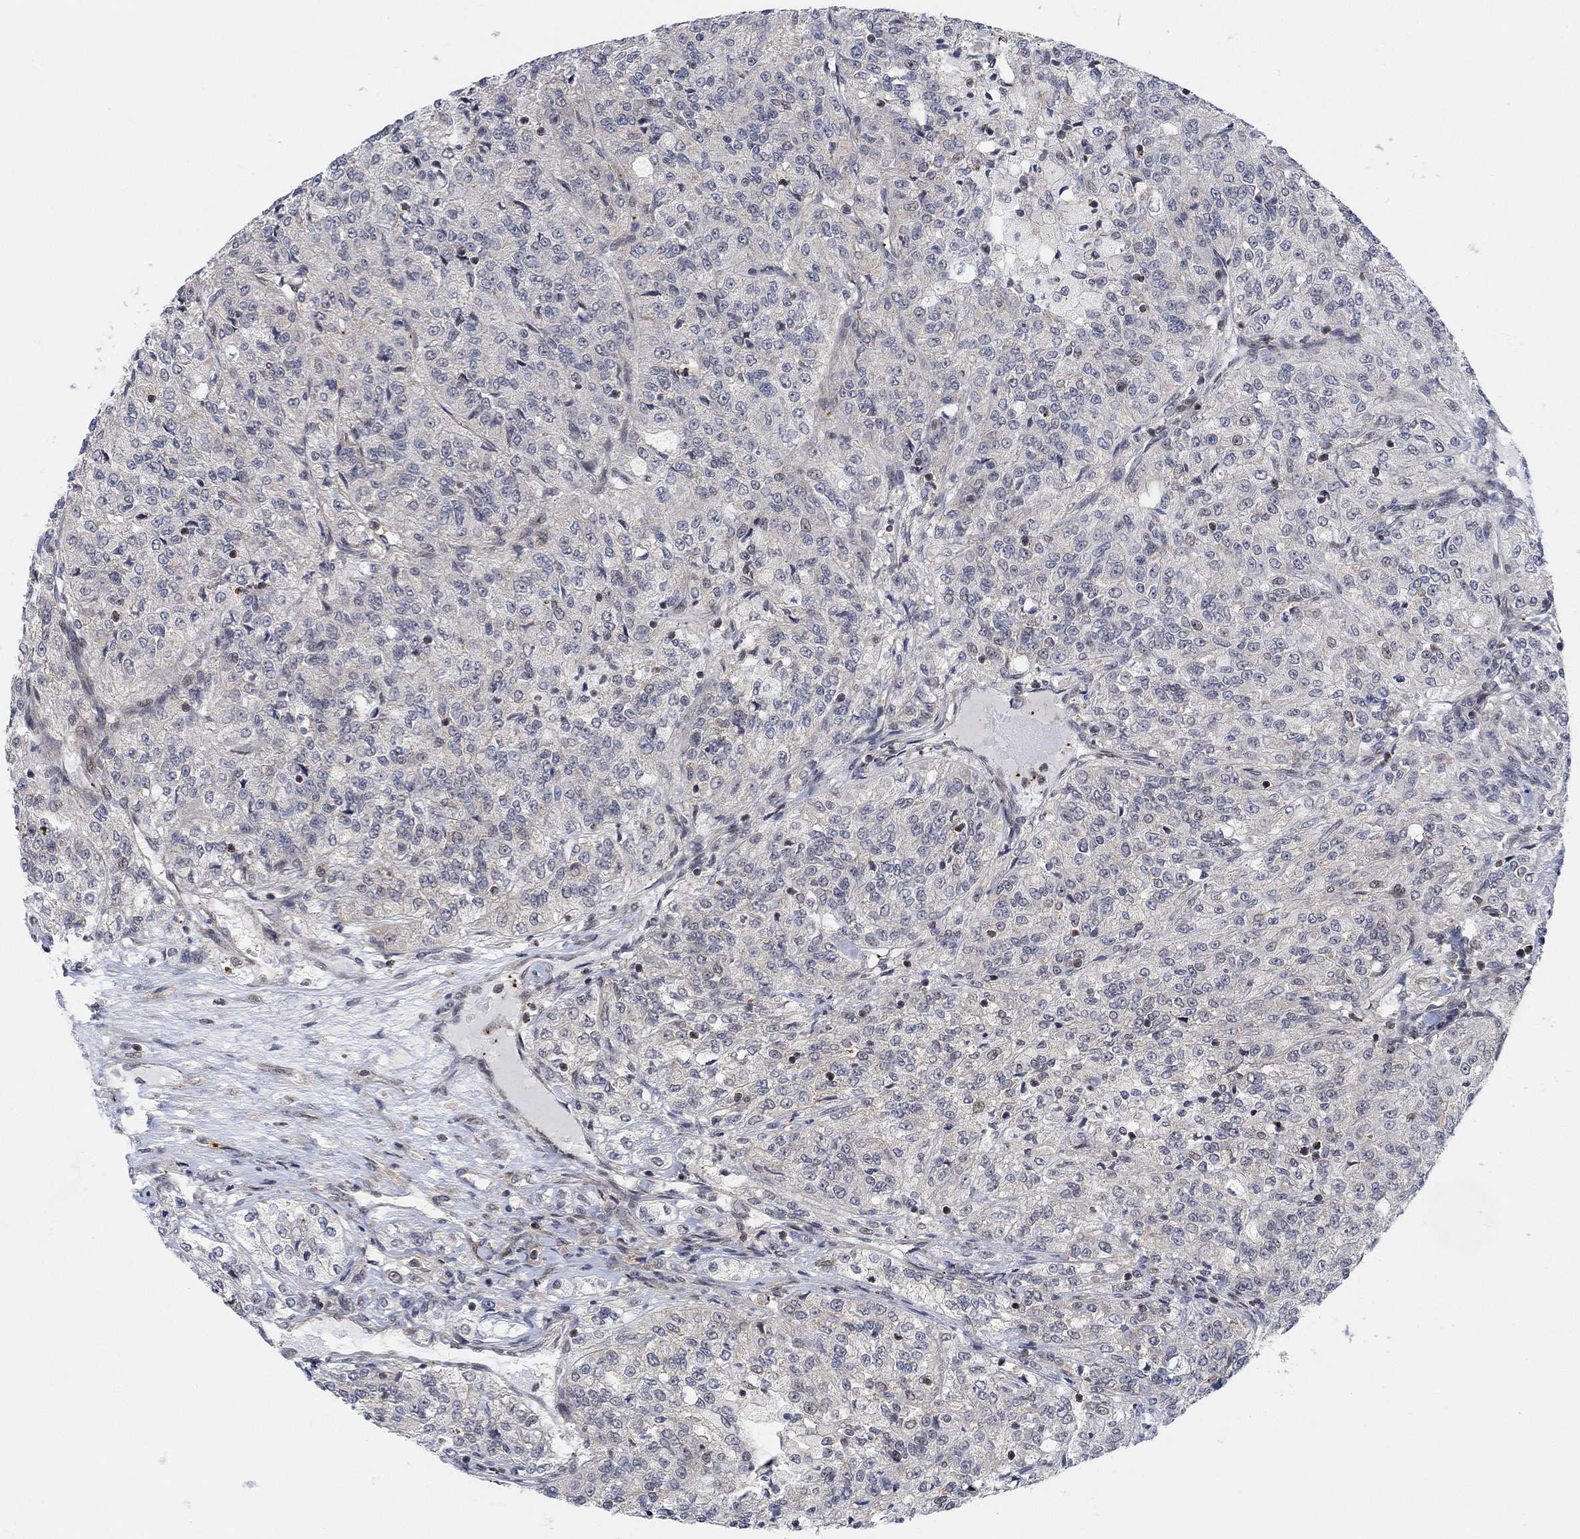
{"staining": {"intensity": "moderate", "quantity": "<25%", "location": "cytoplasmic/membranous"}, "tissue": "renal cancer", "cell_type": "Tumor cells", "image_type": "cancer", "snomed": [{"axis": "morphology", "description": "Adenocarcinoma, NOS"}, {"axis": "topography", "description": "Kidney"}], "caption": "Brown immunohistochemical staining in human renal cancer exhibits moderate cytoplasmic/membranous staining in approximately <25% of tumor cells. The staining is performed using DAB (3,3'-diaminobenzidine) brown chromogen to label protein expression. The nuclei are counter-stained blue using hematoxylin.", "gene": "PWWP2B", "patient": {"sex": "female", "age": 63}}